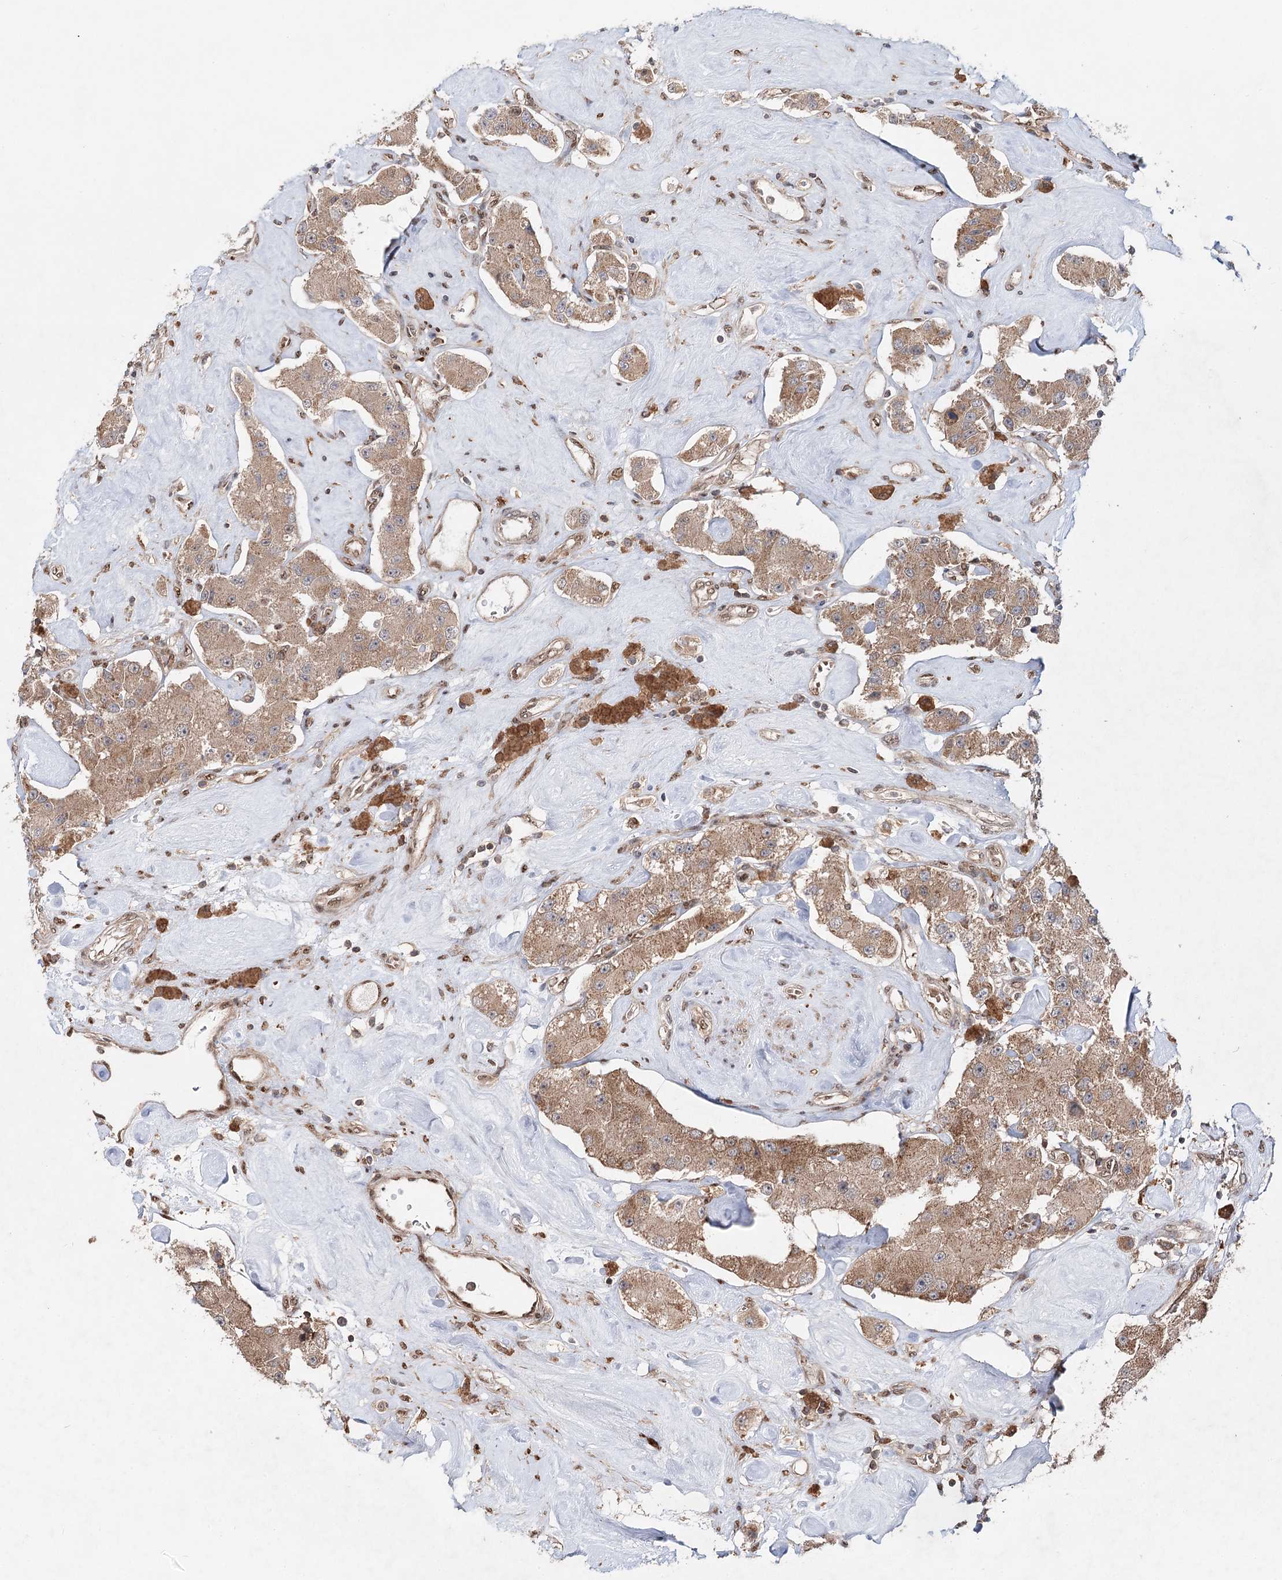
{"staining": {"intensity": "moderate", "quantity": ">75%", "location": "cytoplasmic/membranous"}, "tissue": "carcinoid", "cell_type": "Tumor cells", "image_type": "cancer", "snomed": [{"axis": "morphology", "description": "Carcinoid, malignant, NOS"}, {"axis": "topography", "description": "Pancreas"}], "caption": "The histopathology image displays a brown stain indicating the presence of a protein in the cytoplasmic/membranous of tumor cells in carcinoid (malignant). The staining was performed using DAB to visualize the protein expression in brown, while the nuclei were stained in blue with hematoxylin (Magnification: 20x).", "gene": "C12orf4", "patient": {"sex": "male", "age": 41}}